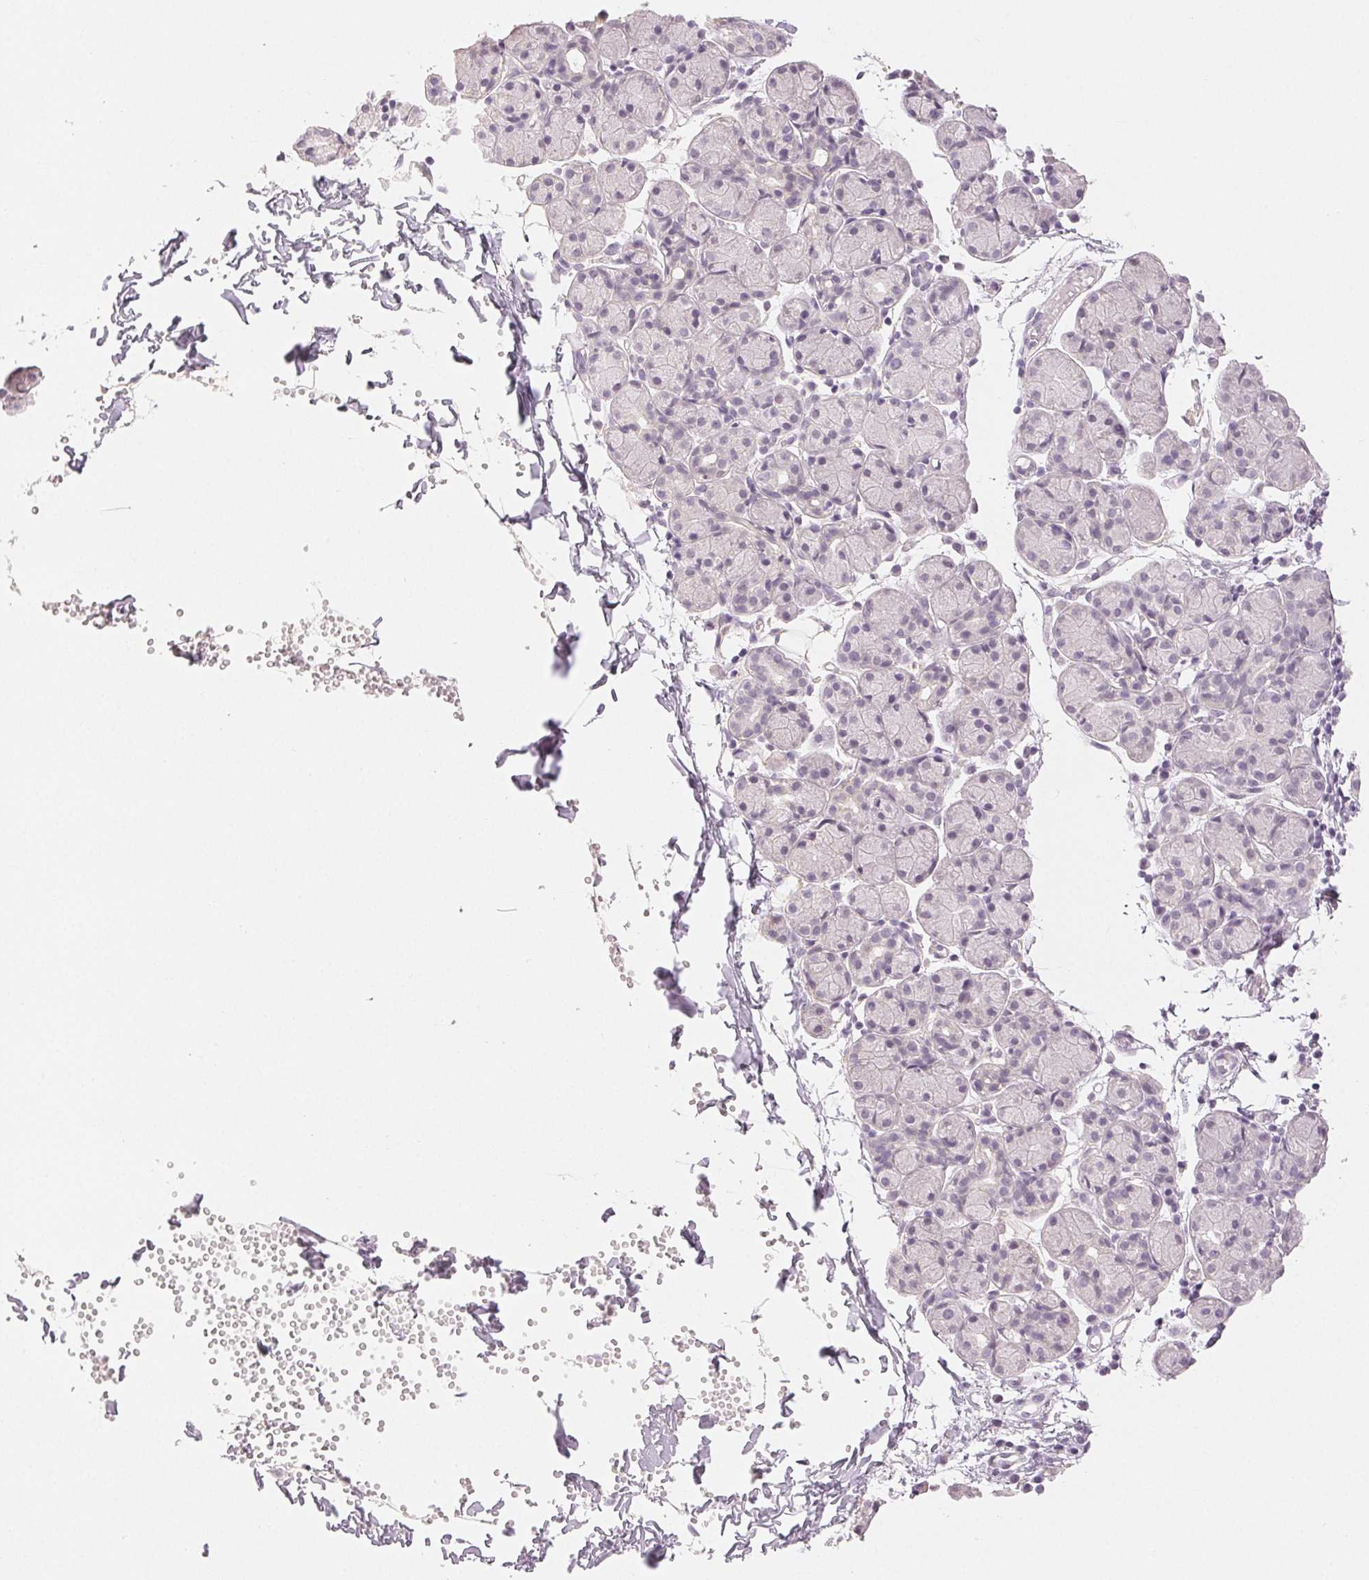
{"staining": {"intensity": "negative", "quantity": "none", "location": "none"}, "tissue": "salivary gland", "cell_type": "Glandular cells", "image_type": "normal", "snomed": [{"axis": "morphology", "description": "Normal tissue, NOS"}, {"axis": "morphology", "description": "Inflammation, NOS"}, {"axis": "topography", "description": "Lymph node"}, {"axis": "topography", "description": "Salivary gland"}], "caption": "An image of salivary gland stained for a protein reveals no brown staining in glandular cells. (DAB IHC with hematoxylin counter stain).", "gene": "MAP1LC3A", "patient": {"sex": "male", "age": 3}}